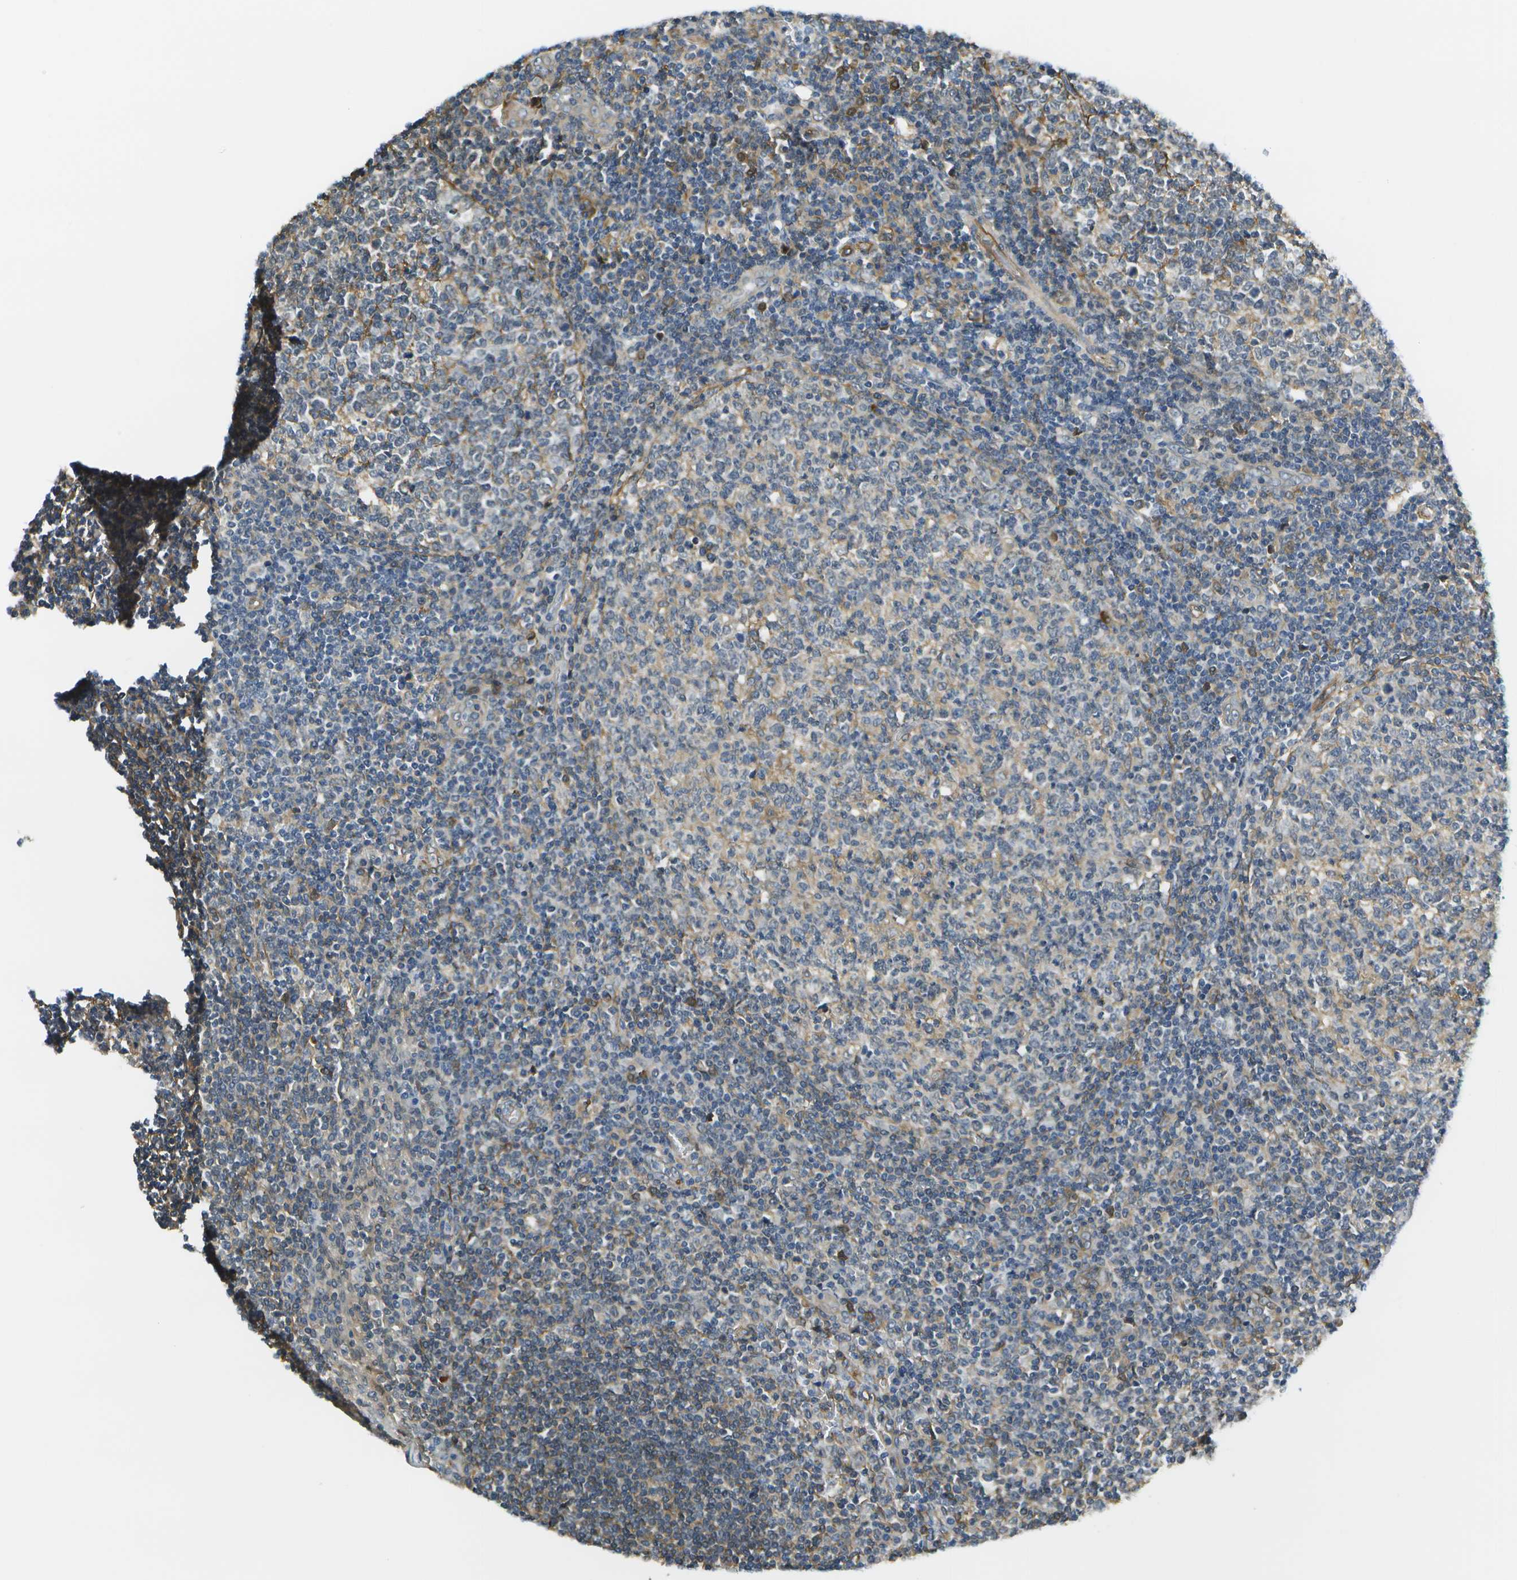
{"staining": {"intensity": "weak", "quantity": "25%-75%", "location": "cytoplasmic/membranous"}, "tissue": "tonsil", "cell_type": "Germinal center cells", "image_type": "normal", "snomed": [{"axis": "morphology", "description": "Normal tissue, NOS"}, {"axis": "topography", "description": "Tonsil"}], "caption": "Tonsil stained with a brown dye displays weak cytoplasmic/membranous positive staining in approximately 25%-75% of germinal center cells.", "gene": "KIAA0040", "patient": {"sex": "female", "age": 19}}